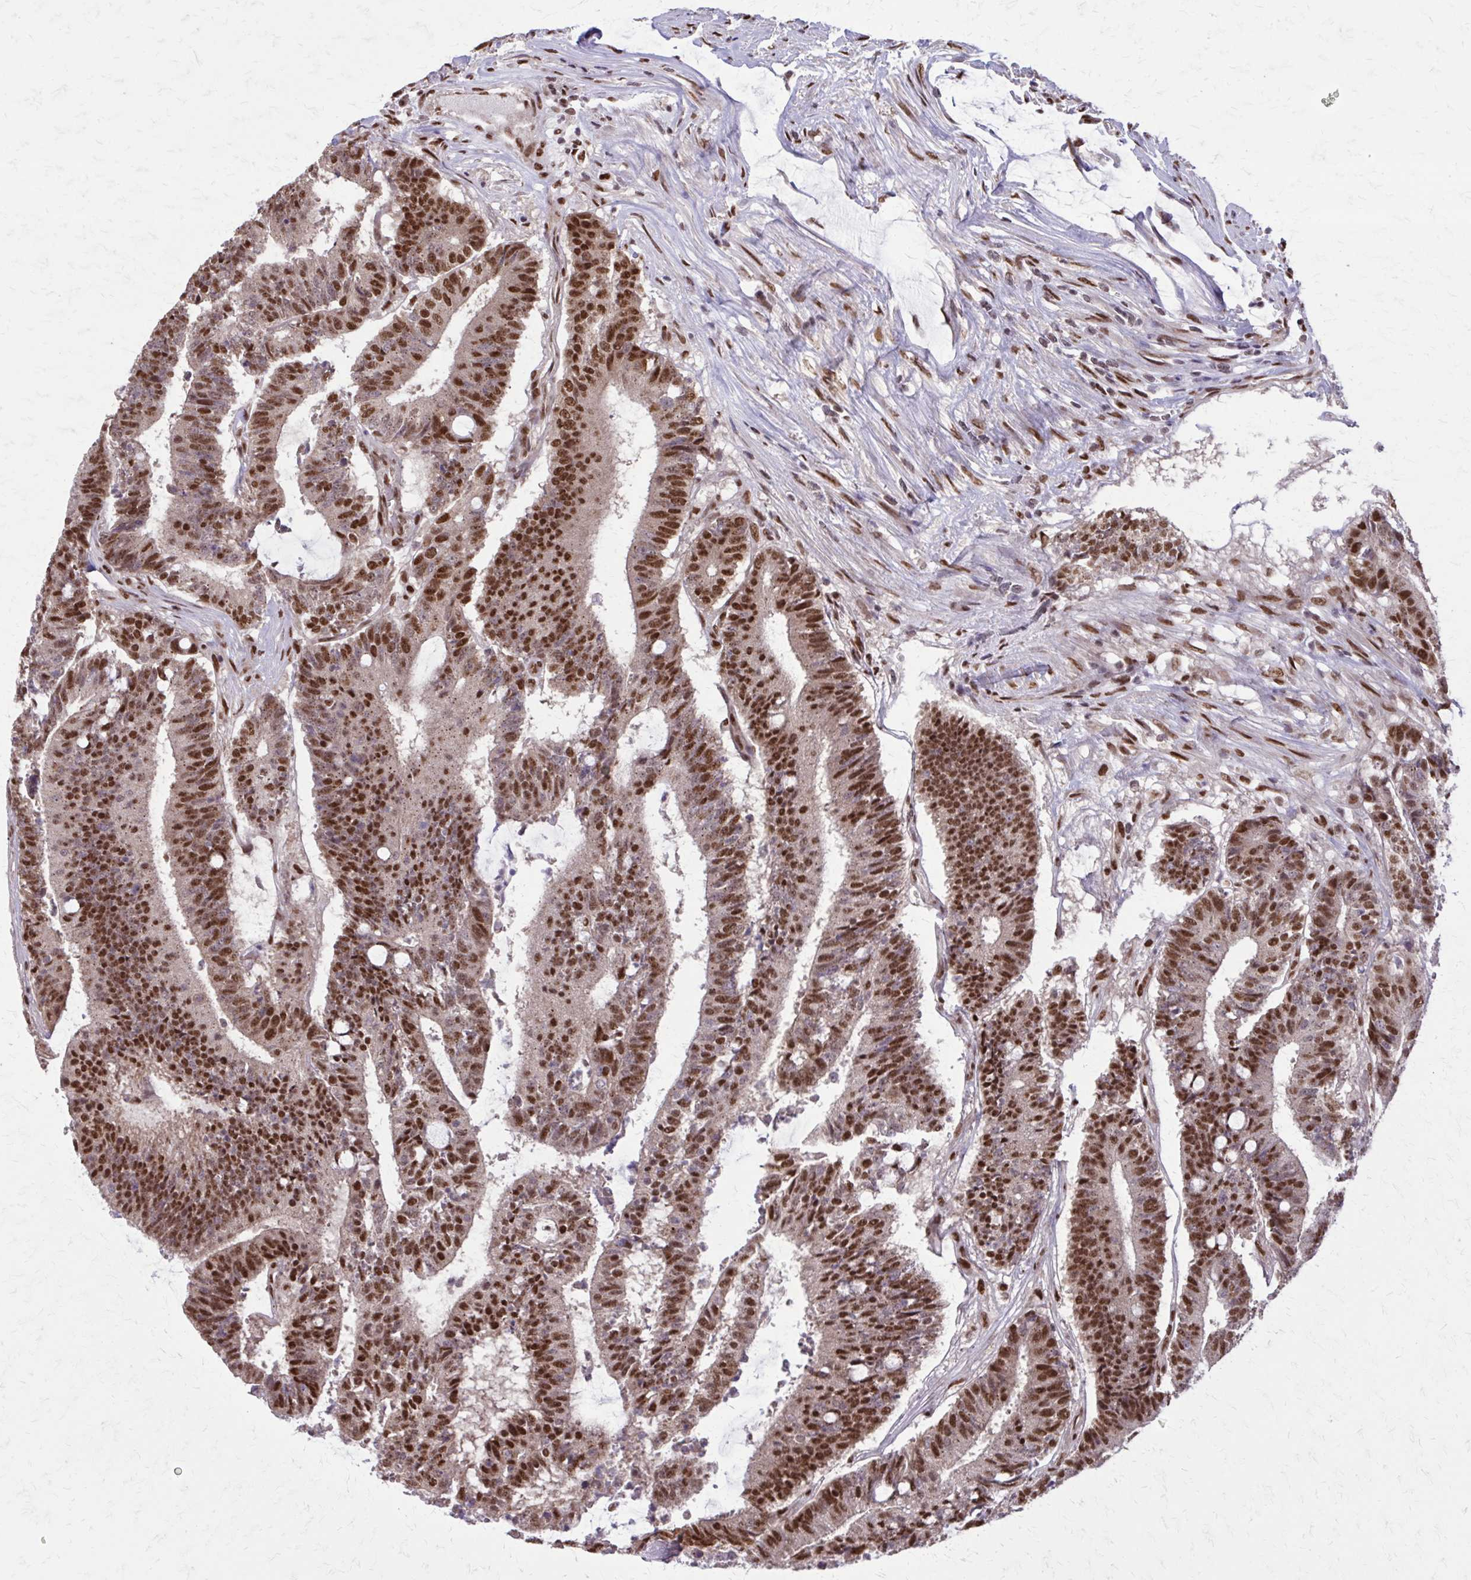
{"staining": {"intensity": "strong", "quantity": ">75%", "location": "nuclear"}, "tissue": "colorectal cancer", "cell_type": "Tumor cells", "image_type": "cancer", "snomed": [{"axis": "morphology", "description": "Adenocarcinoma, NOS"}, {"axis": "topography", "description": "Colon"}], "caption": "Immunohistochemical staining of colorectal cancer reveals high levels of strong nuclear positivity in approximately >75% of tumor cells. (IHC, brightfield microscopy, high magnification).", "gene": "TTF1", "patient": {"sex": "female", "age": 43}}